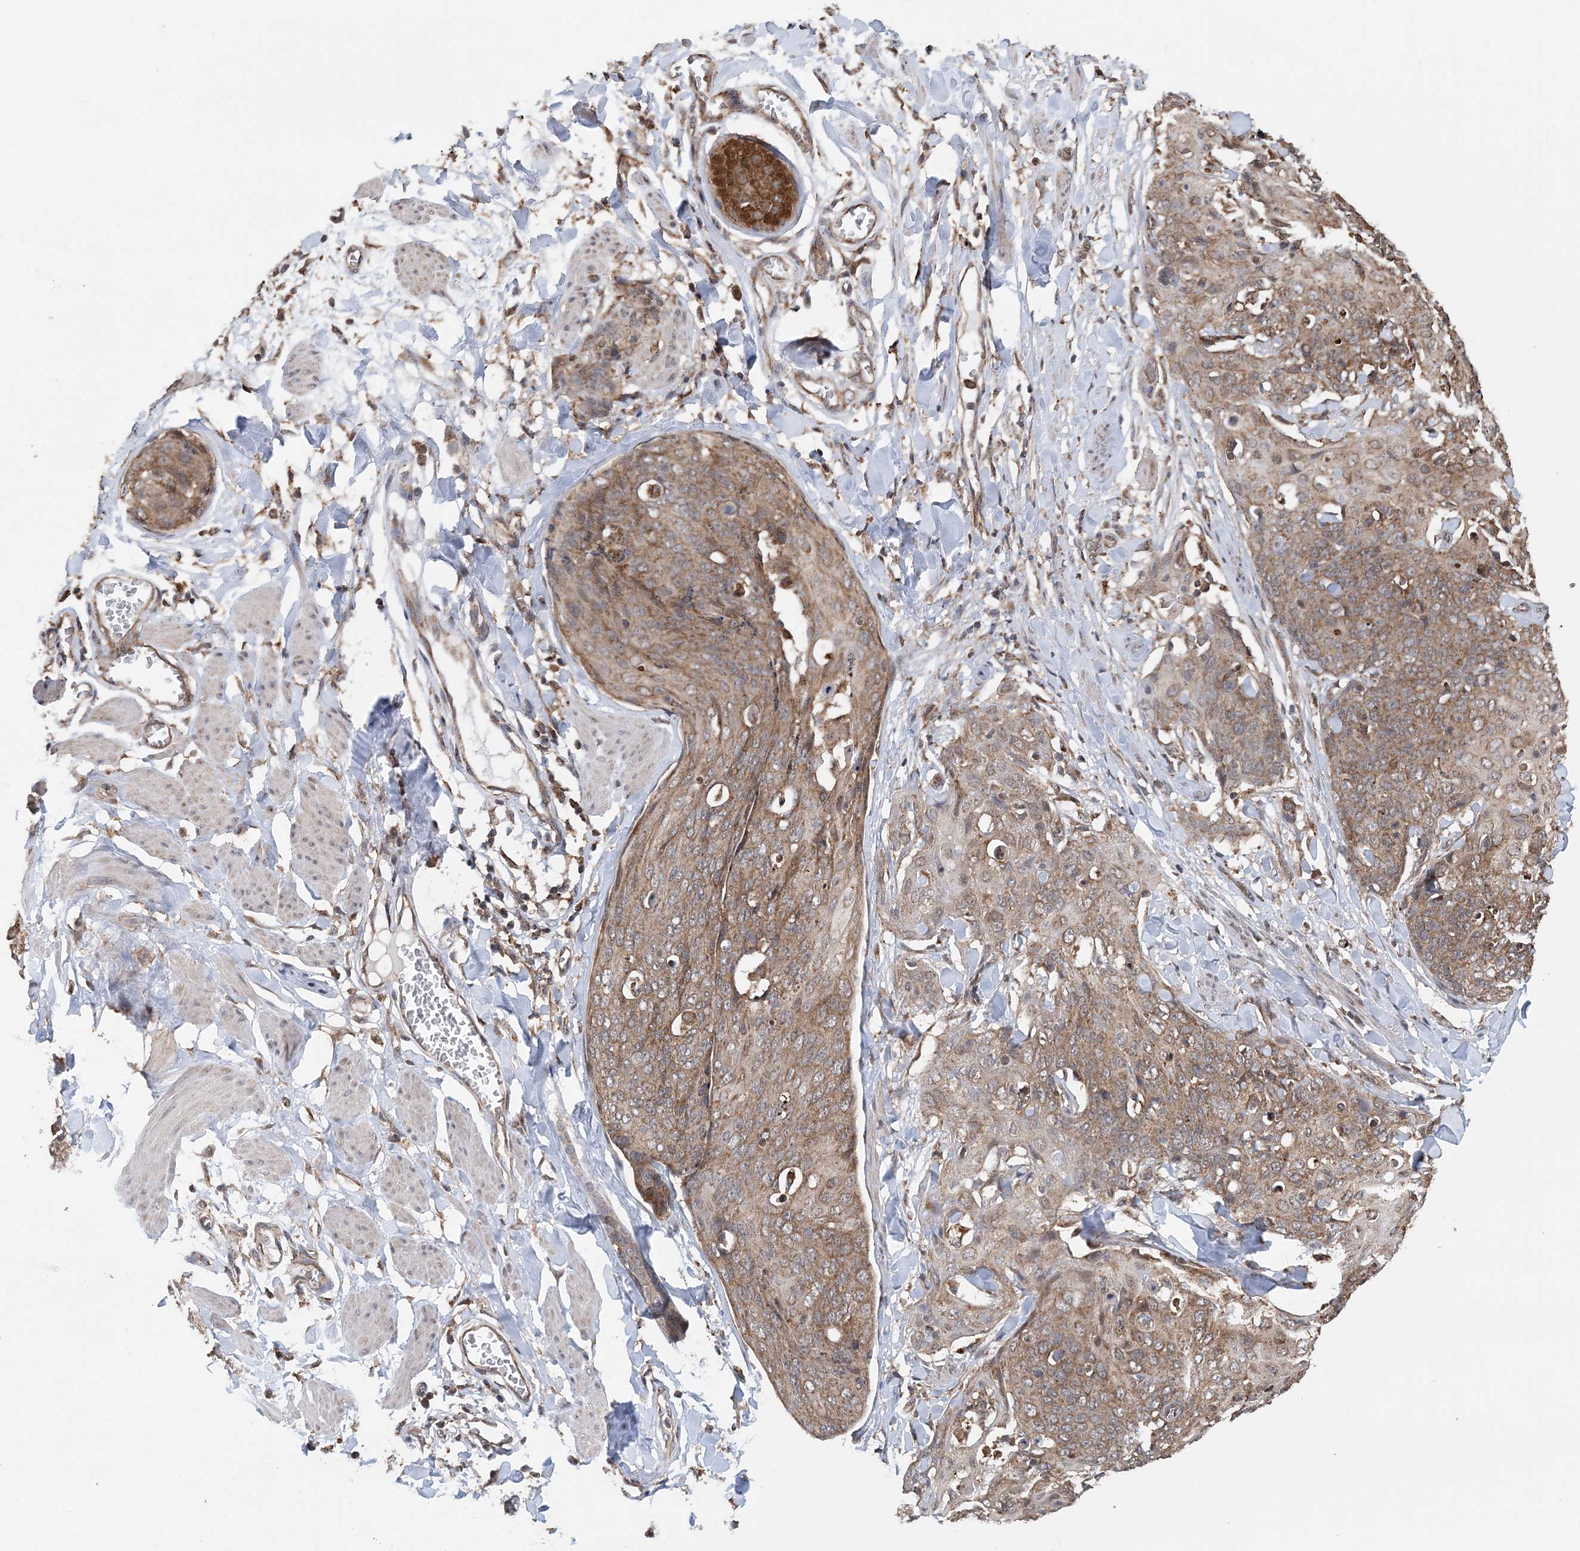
{"staining": {"intensity": "weak", "quantity": ">75%", "location": "cytoplasmic/membranous"}, "tissue": "skin cancer", "cell_type": "Tumor cells", "image_type": "cancer", "snomed": [{"axis": "morphology", "description": "Squamous cell carcinoma, NOS"}, {"axis": "topography", "description": "Skin"}, {"axis": "topography", "description": "Vulva"}], "caption": "Skin cancer stained for a protein exhibits weak cytoplasmic/membranous positivity in tumor cells.", "gene": "PCBP1", "patient": {"sex": "female", "age": 85}}